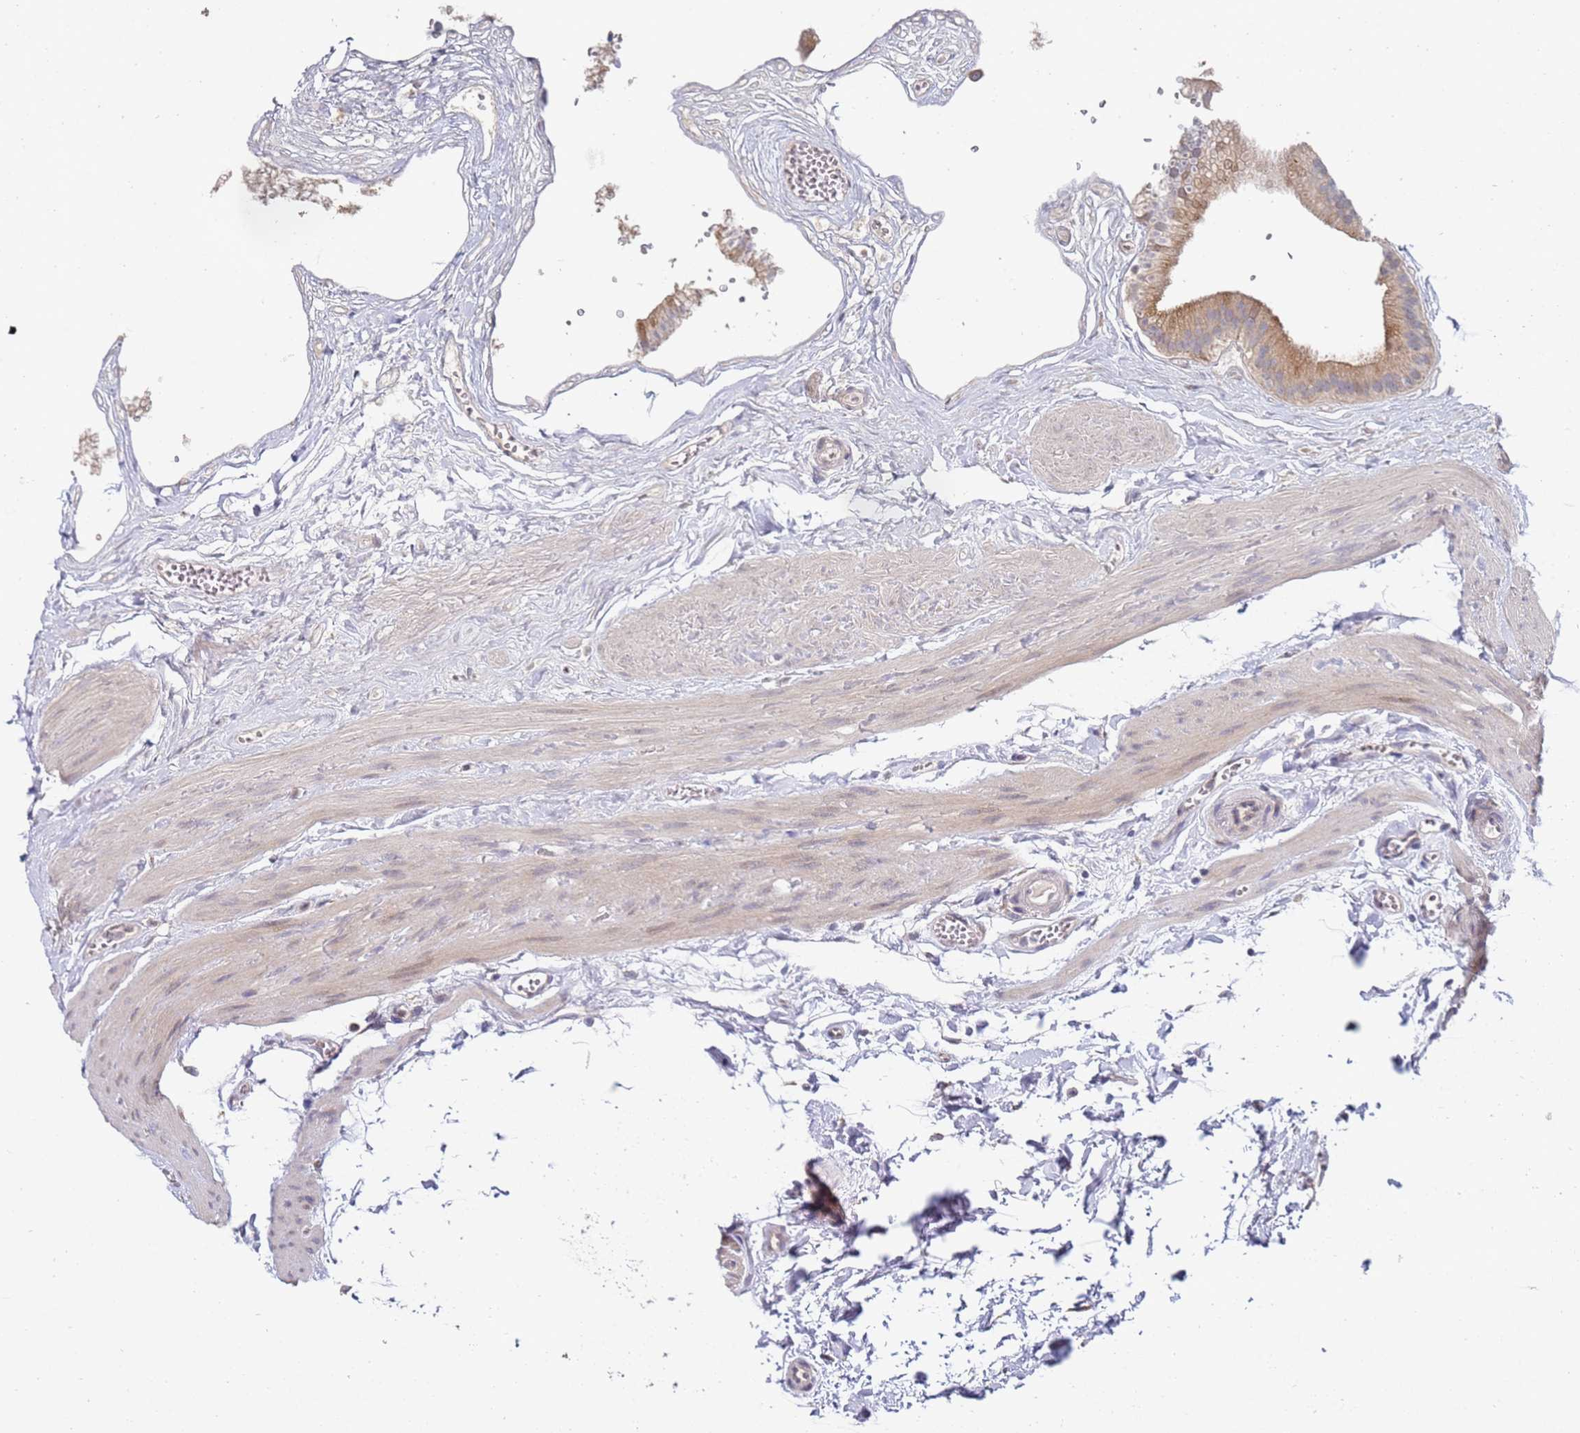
{"staining": {"intensity": "moderate", "quantity": "25%-75%", "location": "cytoplasmic/membranous"}, "tissue": "gallbladder", "cell_type": "Glandular cells", "image_type": "normal", "snomed": [{"axis": "morphology", "description": "Normal tissue, NOS"}, {"axis": "topography", "description": "Gallbladder"}], "caption": "Immunohistochemistry (IHC) micrograph of benign gallbladder: human gallbladder stained using IHC shows medium levels of moderate protein expression localized specifically in the cytoplasmic/membranous of glandular cells, appearing as a cytoplasmic/membranous brown color.", "gene": "VRK2", "patient": {"sex": "female", "age": 54}}